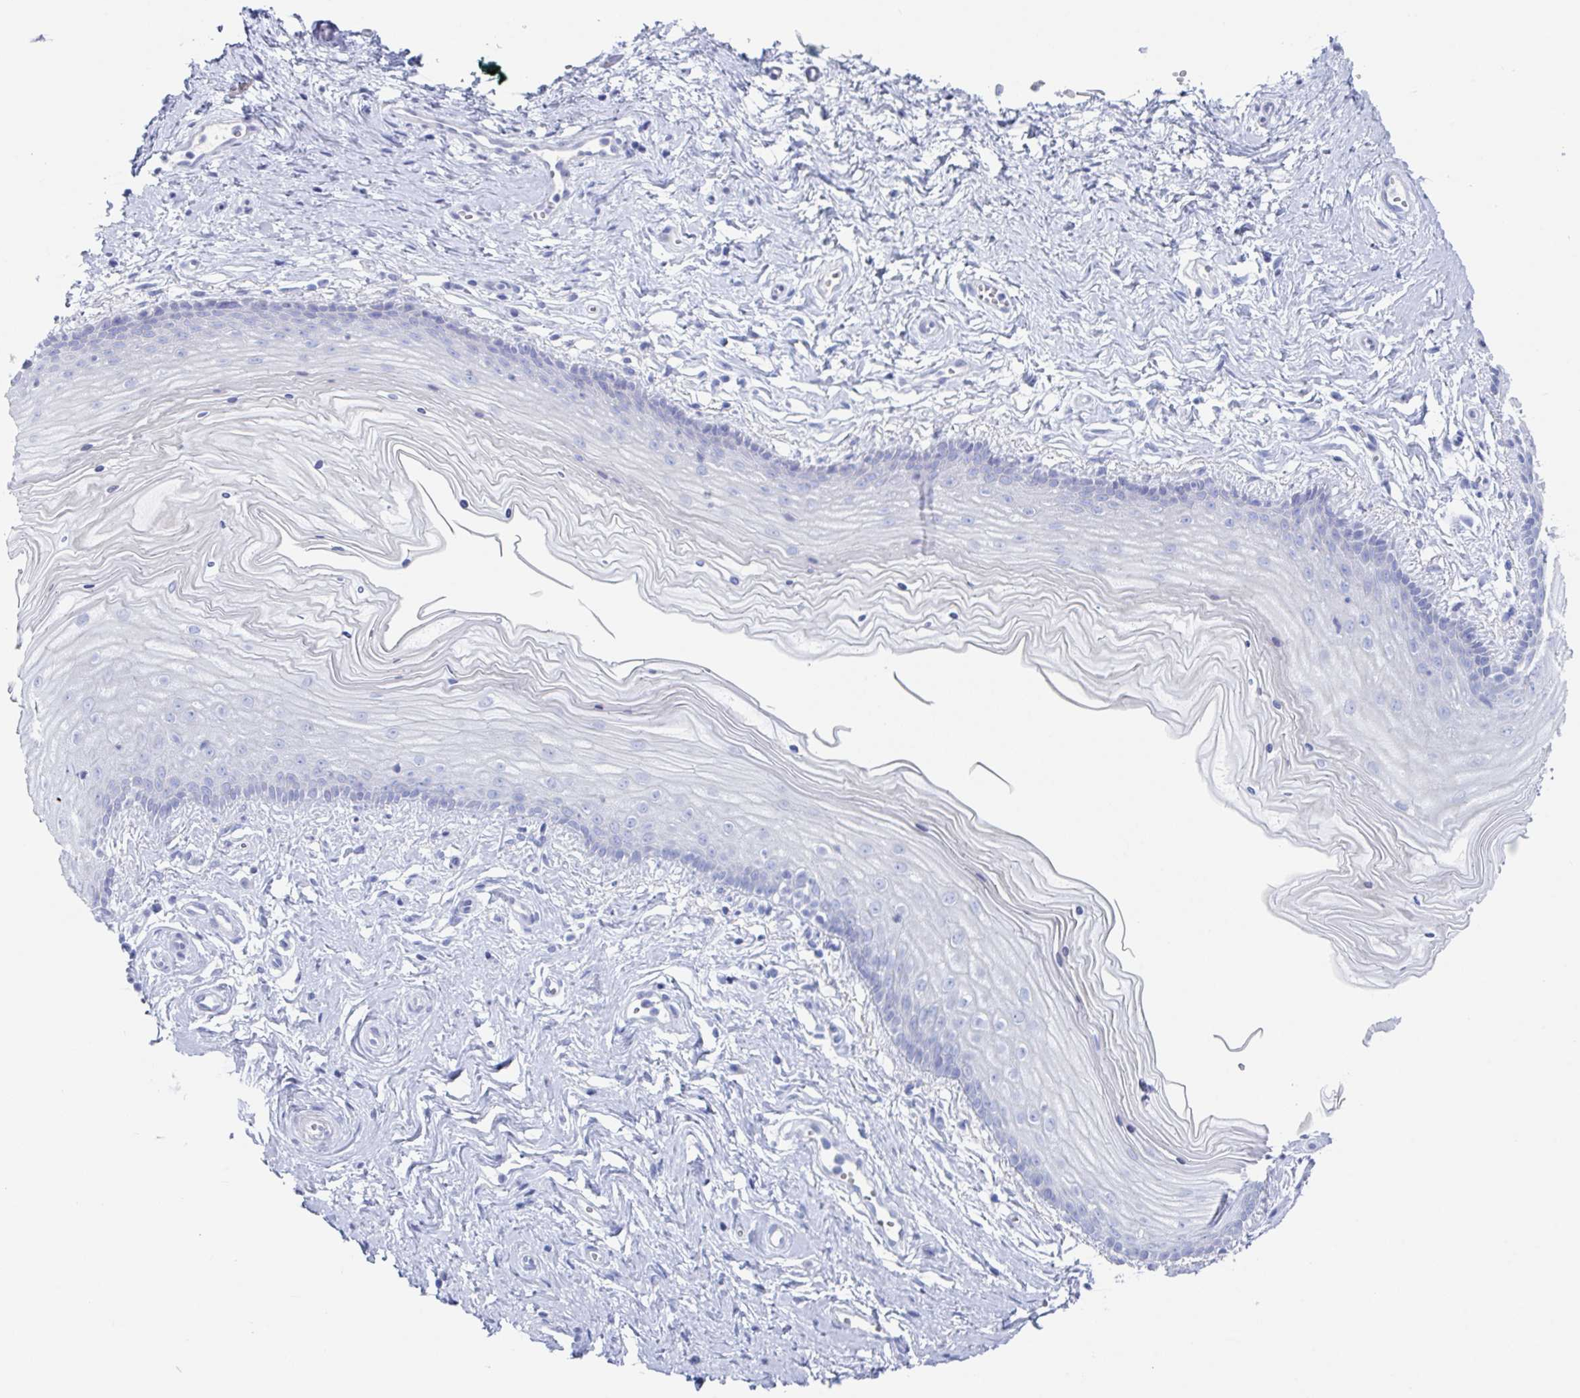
{"staining": {"intensity": "negative", "quantity": "none", "location": "none"}, "tissue": "vagina", "cell_type": "Squamous epithelial cells", "image_type": "normal", "snomed": [{"axis": "morphology", "description": "Normal tissue, NOS"}, {"axis": "topography", "description": "Vagina"}], "caption": "Vagina was stained to show a protein in brown. There is no significant staining in squamous epithelial cells. The staining is performed using DAB brown chromogen with nuclei counter-stained in using hematoxylin.", "gene": "ZPBP", "patient": {"sex": "female", "age": 38}}